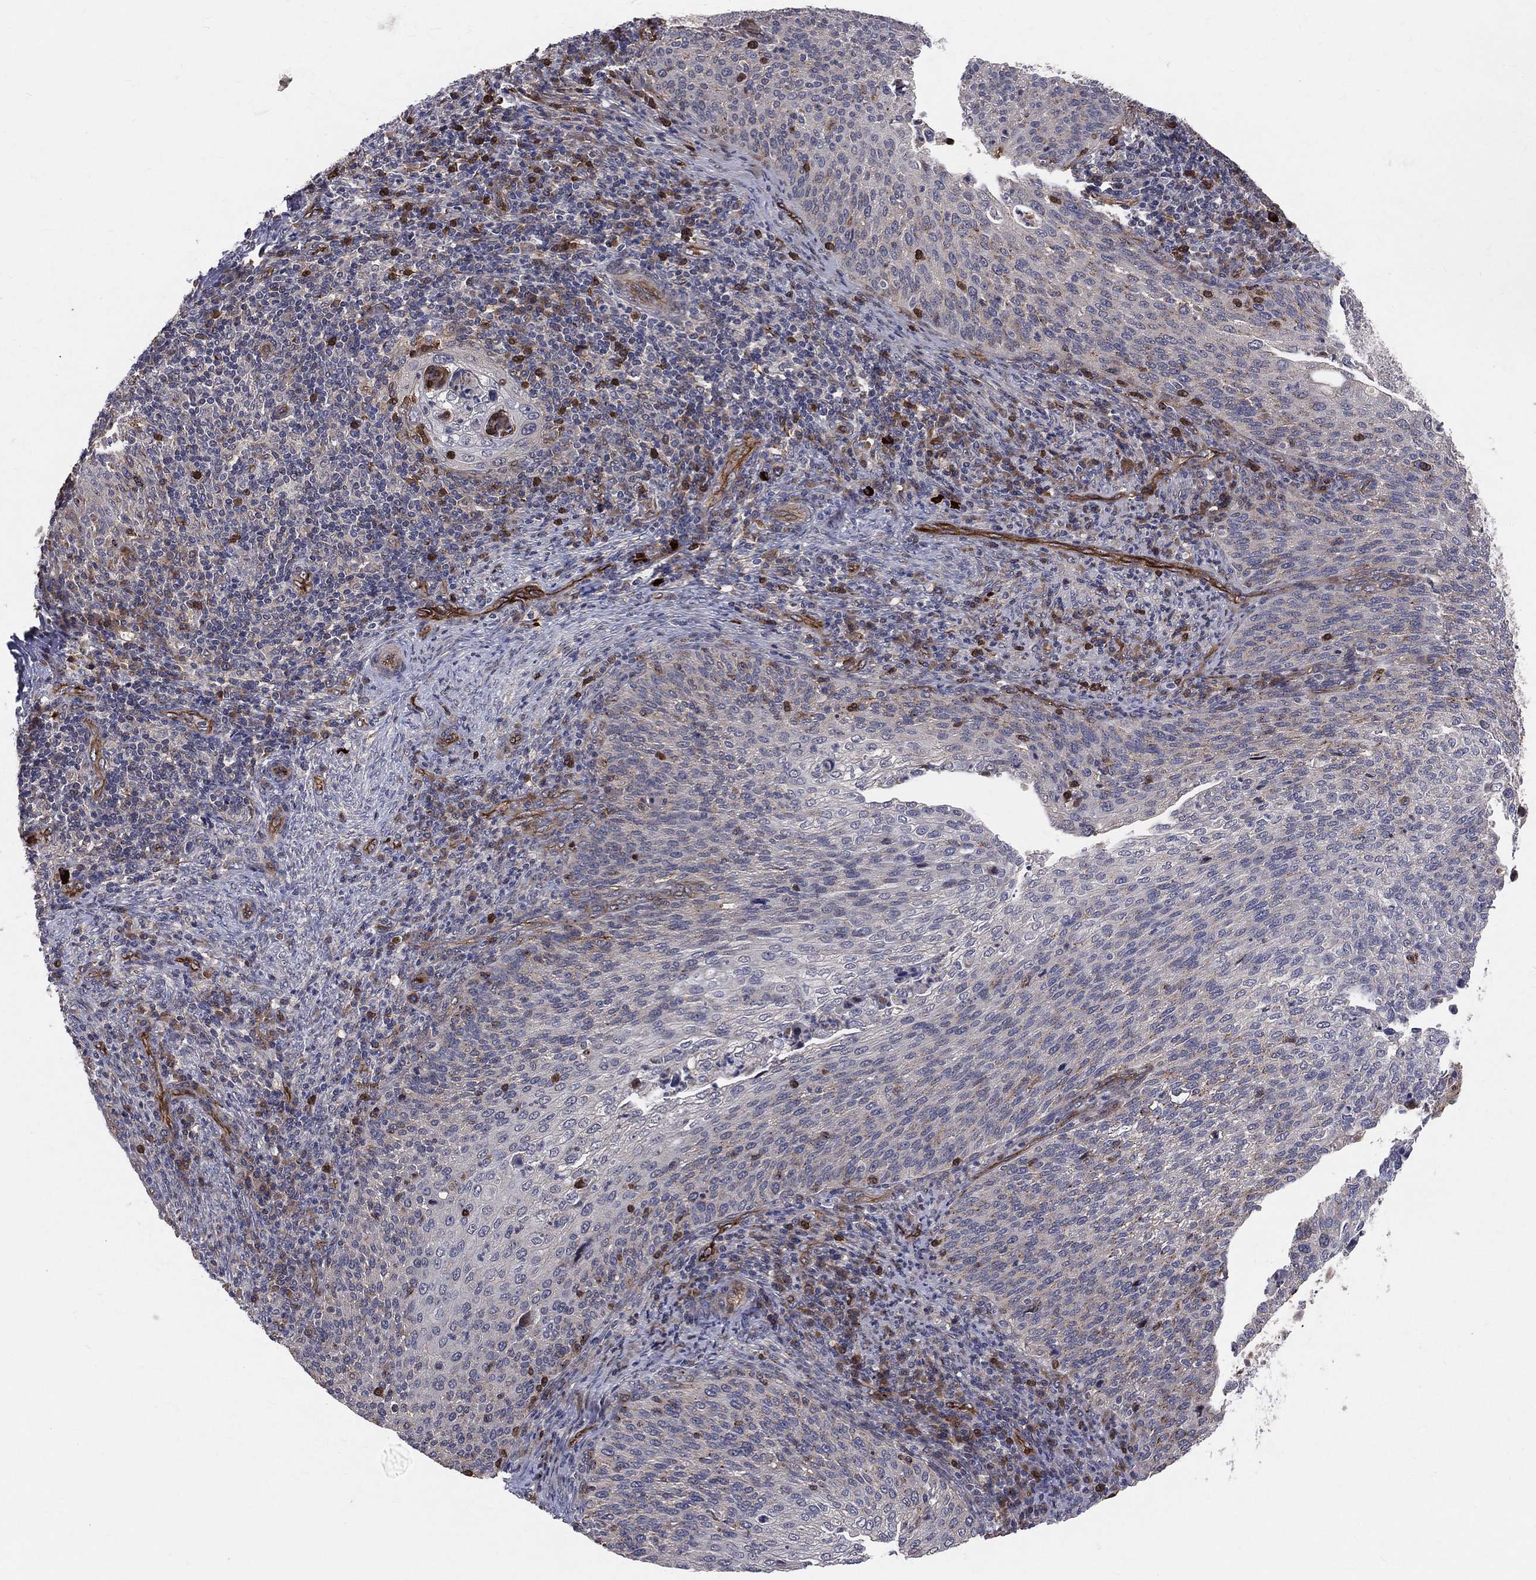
{"staining": {"intensity": "negative", "quantity": "none", "location": "none"}, "tissue": "cervical cancer", "cell_type": "Tumor cells", "image_type": "cancer", "snomed": [{"axis": "morphology", "description": "Squamous cell carcinoma, NOS"}, {"axis": "topography", "description": "Cervix"}], "caption": "DAB (3,3'-diaminobenzidine) immunohistochemical staining of human cervical squamous cell carcinoma exhibits no significant staining in tumor cells.", "gene": "ENTPD1", "patient": {"sex": "female", "age": 52}}